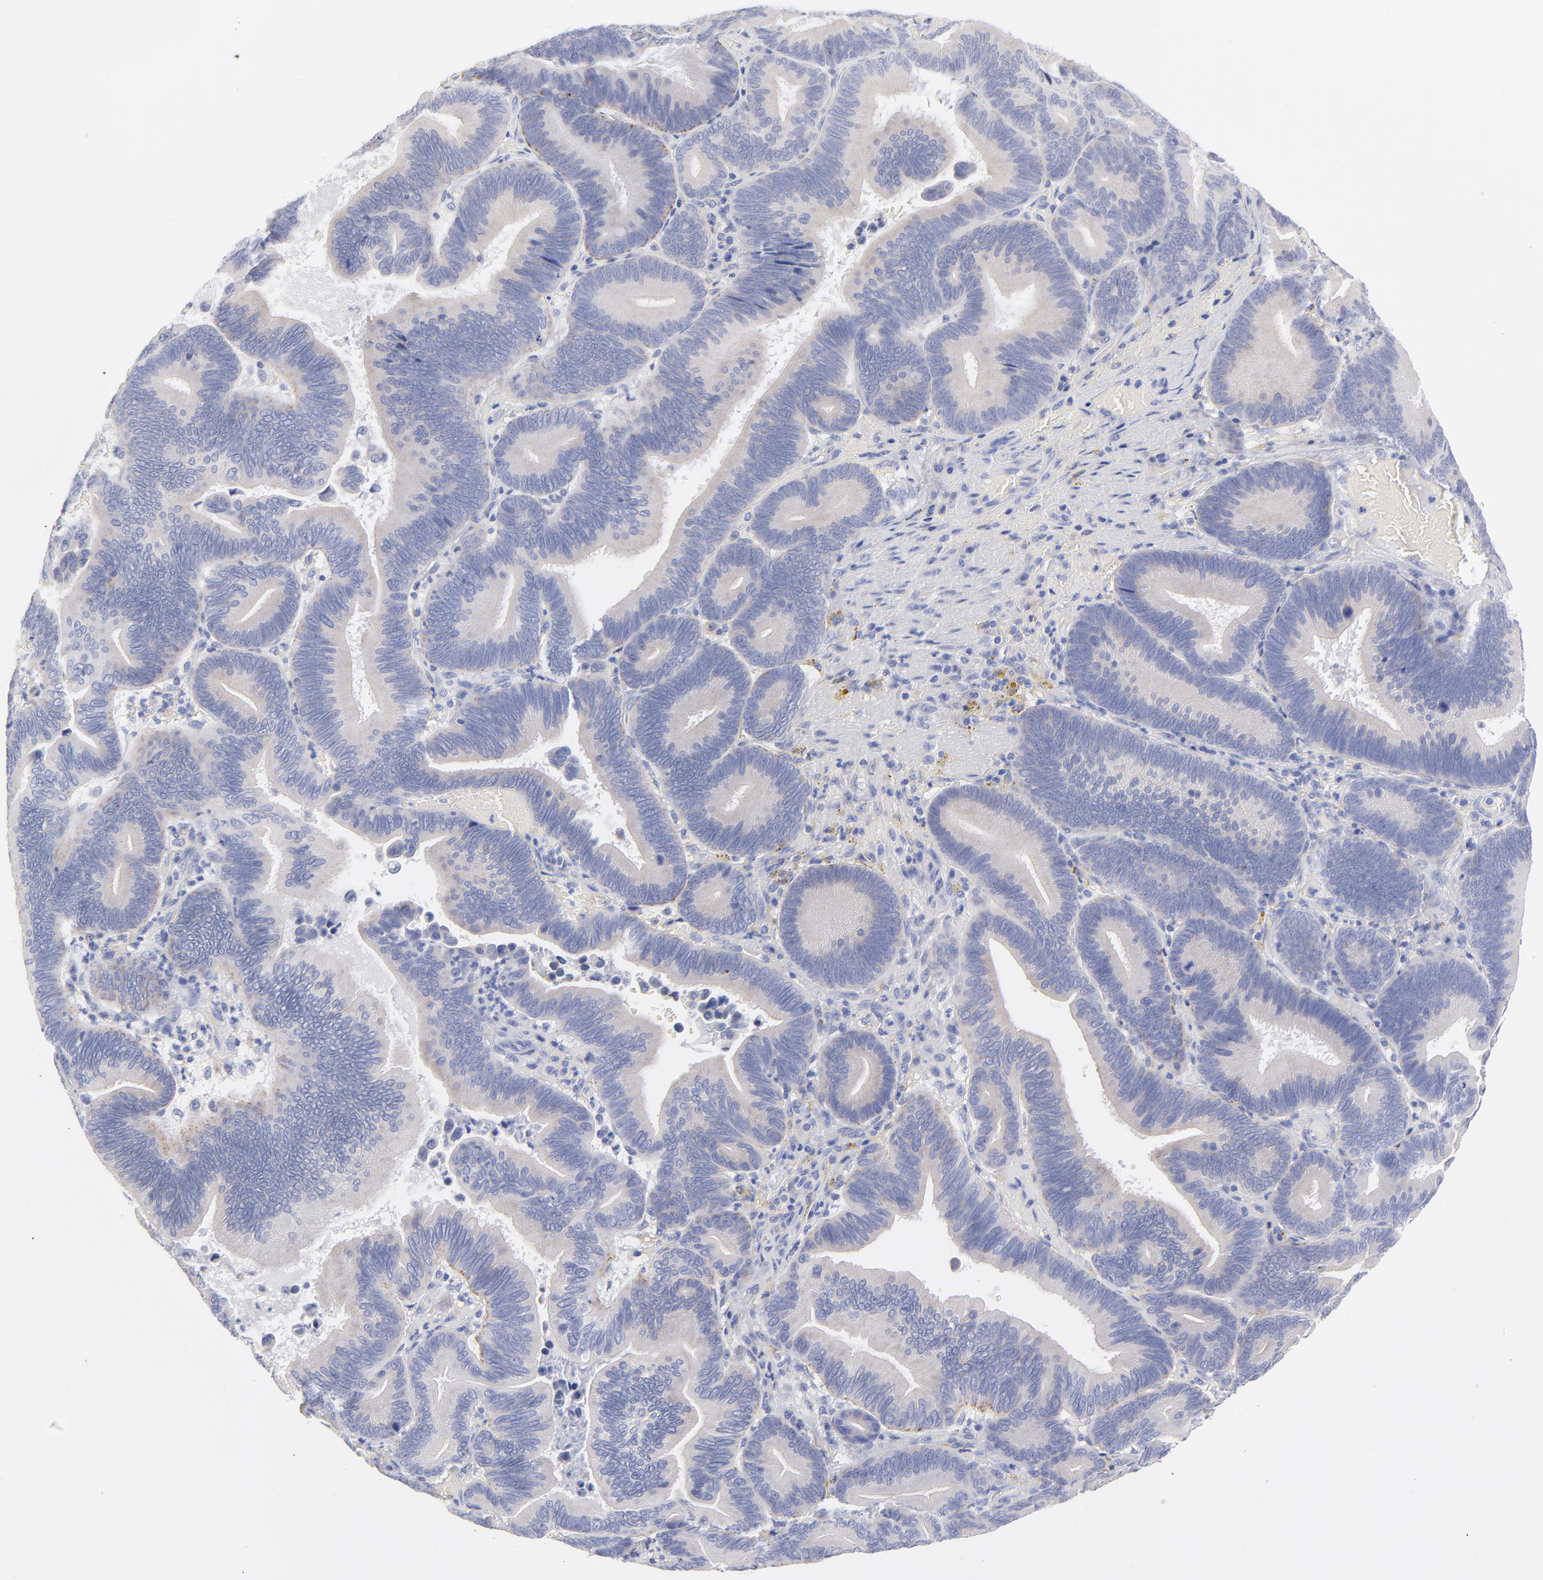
{"staining": {"intensity": "negative", "quantity": "none", "location": "none"}, "tissue": "pancreatic cancer", "cell_type": "Tumor cells", "image_type": "cancer", "snomed": [{"axis": "morphology", "description": "Adenocarcinoma, NOS"}, {"axis": "topography", "description": "Pancreas"}], "caption": "High power microscopy micrograph of an IHC micrograph of adenocarcinoma (pancreatic), revealing no significant positivity in tumor cells. The staining was performed using DAB (3,3'-diaminobenzidine) to visualize the protein expression in brown, while the nuclei were stained in blue with hematoxylin (Magnification: 20x).", "gene": "DUSP9", "patient": {"sex": "male", "age": 82}}